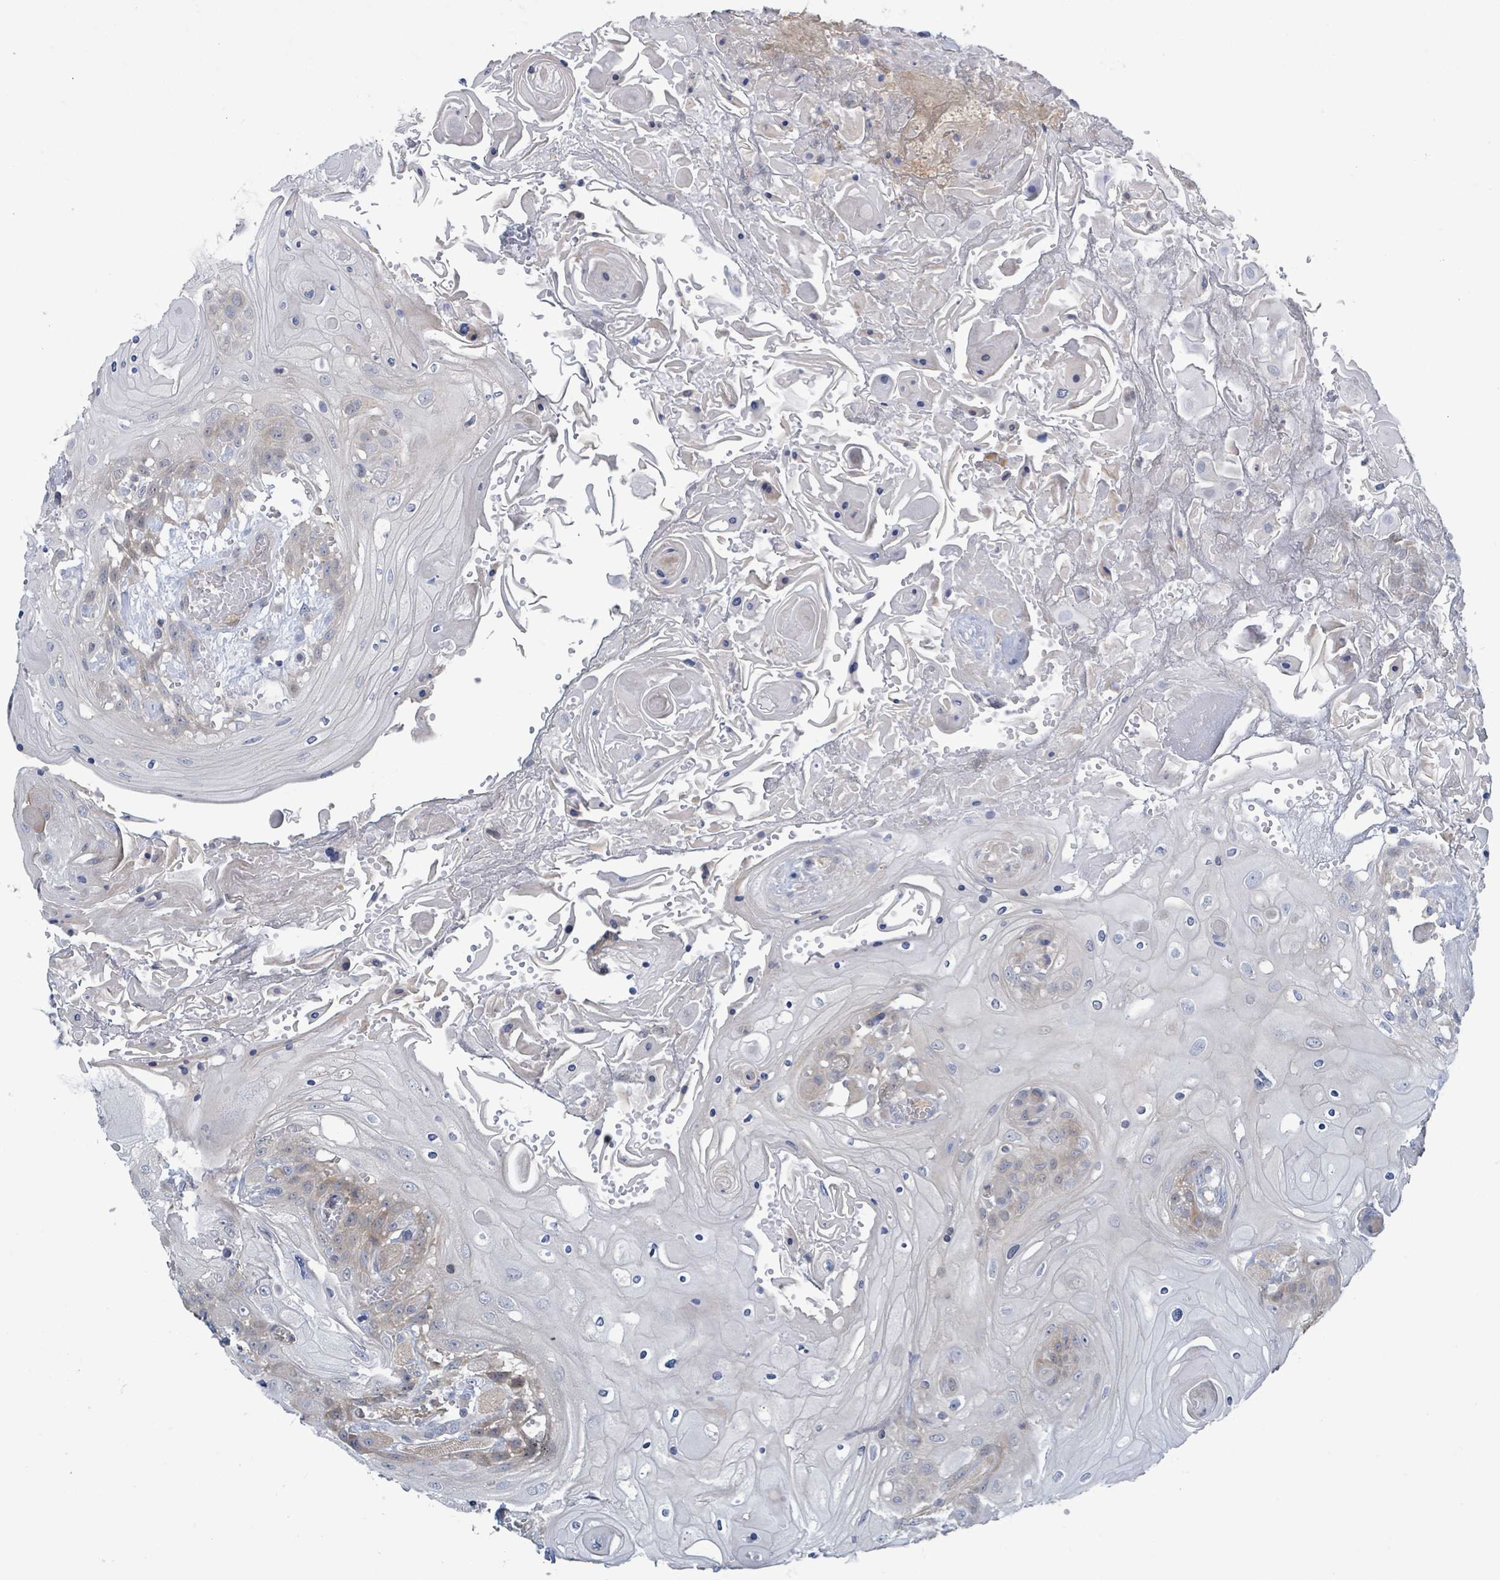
{"staining": {"intensity": "weak", "quantity": "25%-75%", "location": "cytoplasmic/membranous"}, "tissue": "head and neck cancer", "cell_type": "Tumor cells", "image_type": "cancer", "snomed": [{"axis": "morphology", "description": "Squamous cell carcinoma, NOS"}, {"axis": "topography", "description": "Head-Neck"}], "caption": "Head and neck cancer stained with a brown dye demonstrates weak cytoplasmic/membranous positive expression in approximately 25%-75% of tumor cells.", "gene": "DGKZ", "patient": {"sex": "female", "age": 43}}